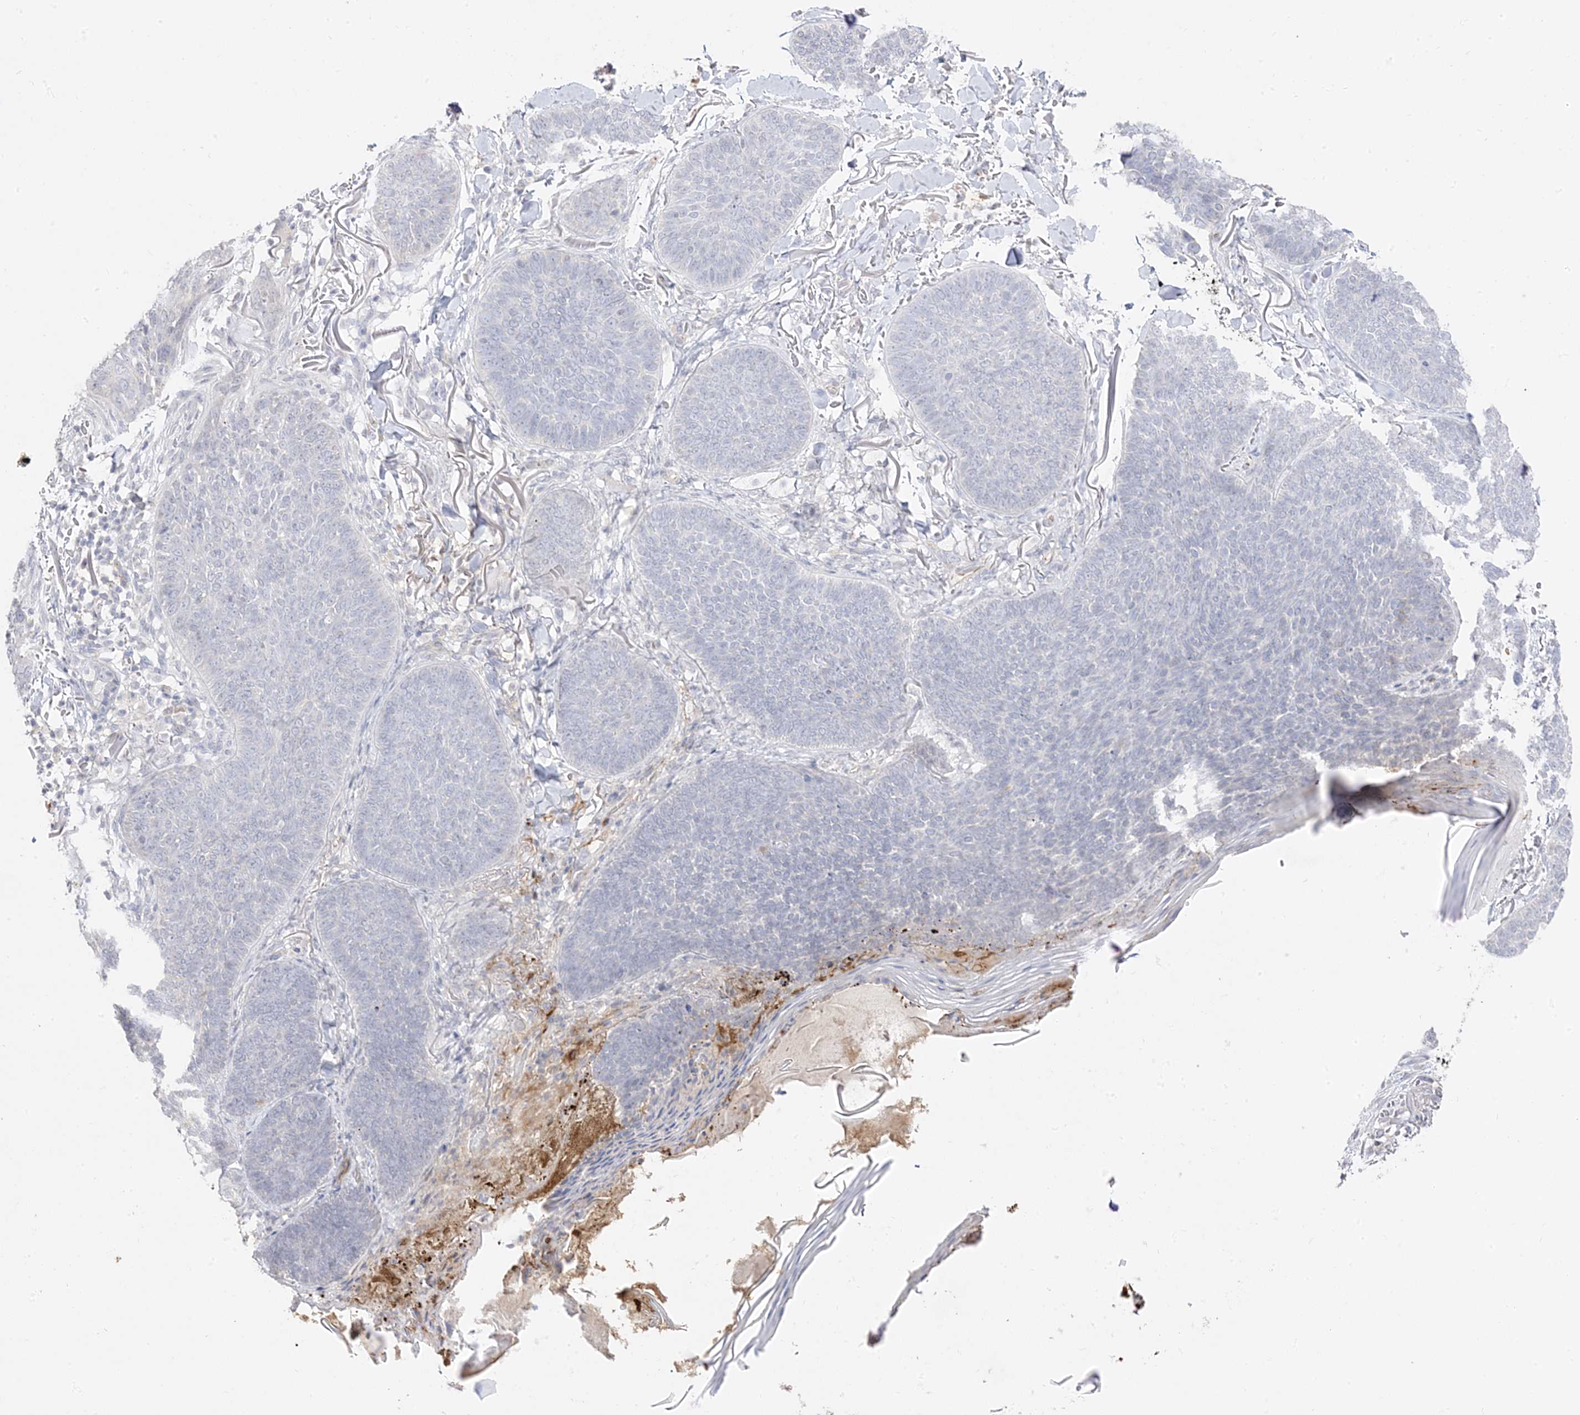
{"staining": {"intensity": "negative", "quantity": "none", "location": "none"}, "tissue": "skin cancer", "cell_type": "Tumor cells", "image_type": "cancer", "snomed": [{"axis": "morphology", "description": "Basal cell carcinoma"}, {"axis": "topography", "description": "Skin"}], "caption": "Immunohistochemical staining of skin cancer (basal cell carcinoma) displays no significant positivity in tumor cells.", "gene": "TRANK1", "patient": {"sex": "male", "age": 85}}